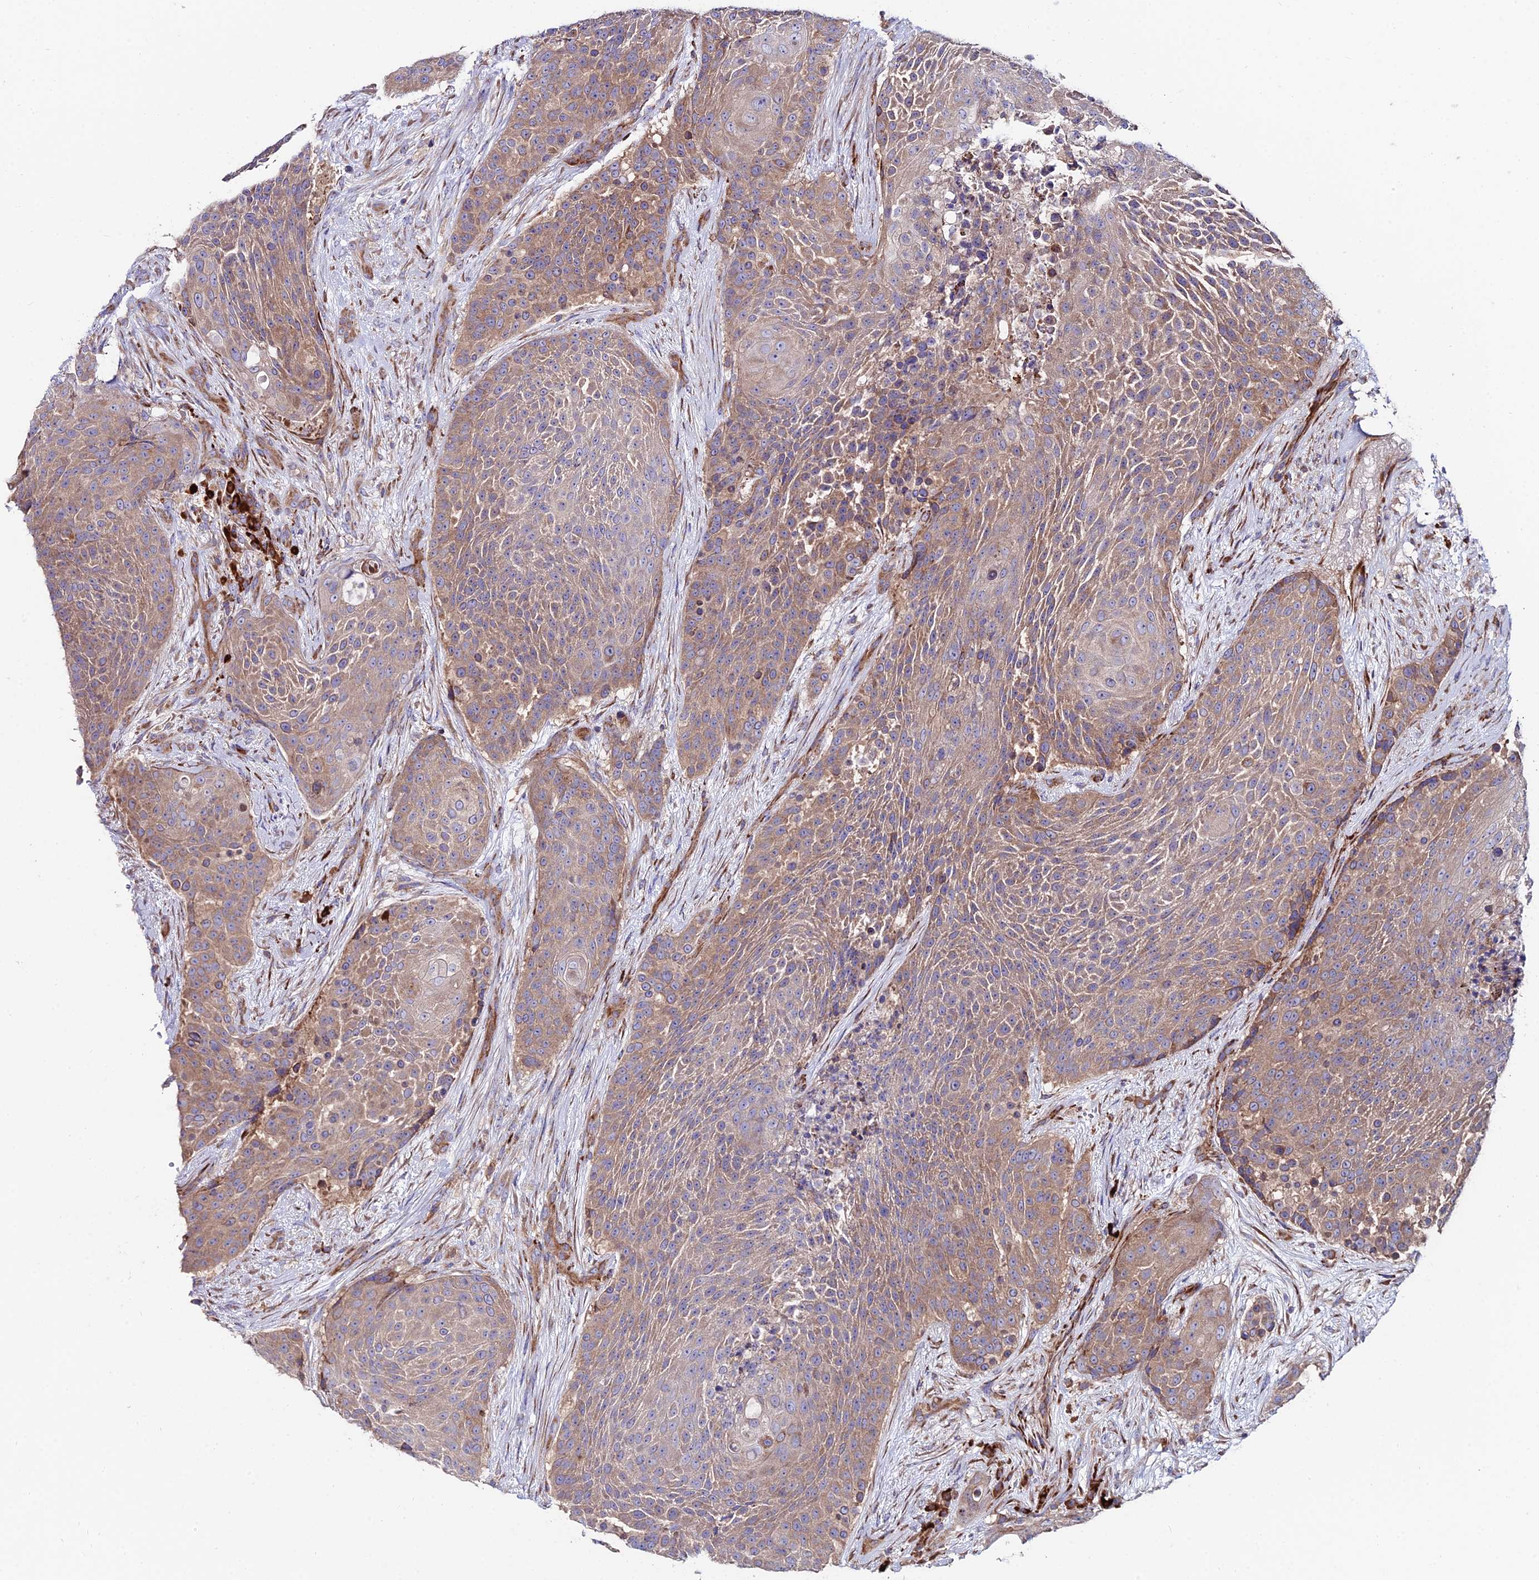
{"staining": {"intensity": "moderate", "quantity": ">75%", "location": "cytoplasmic/membranous"}, "tissue": "urothelial cancer", "cell_type": "Tumor cells", "image_type": "cancer", "snomed": [{"axis": "morphology", "description": "Urothelial carcinoma, High grade"}, {"axis": "topography", "description": "Urinary bladder"}], "caption": "A histopathology image of urothelial carcinoma (high-grade) stained for a protein shows moderate cytoplasmic/membranous brown staining in tumor cells.", "gene": "EIF3K", "patient": {"sex": "female", "age": 63}}